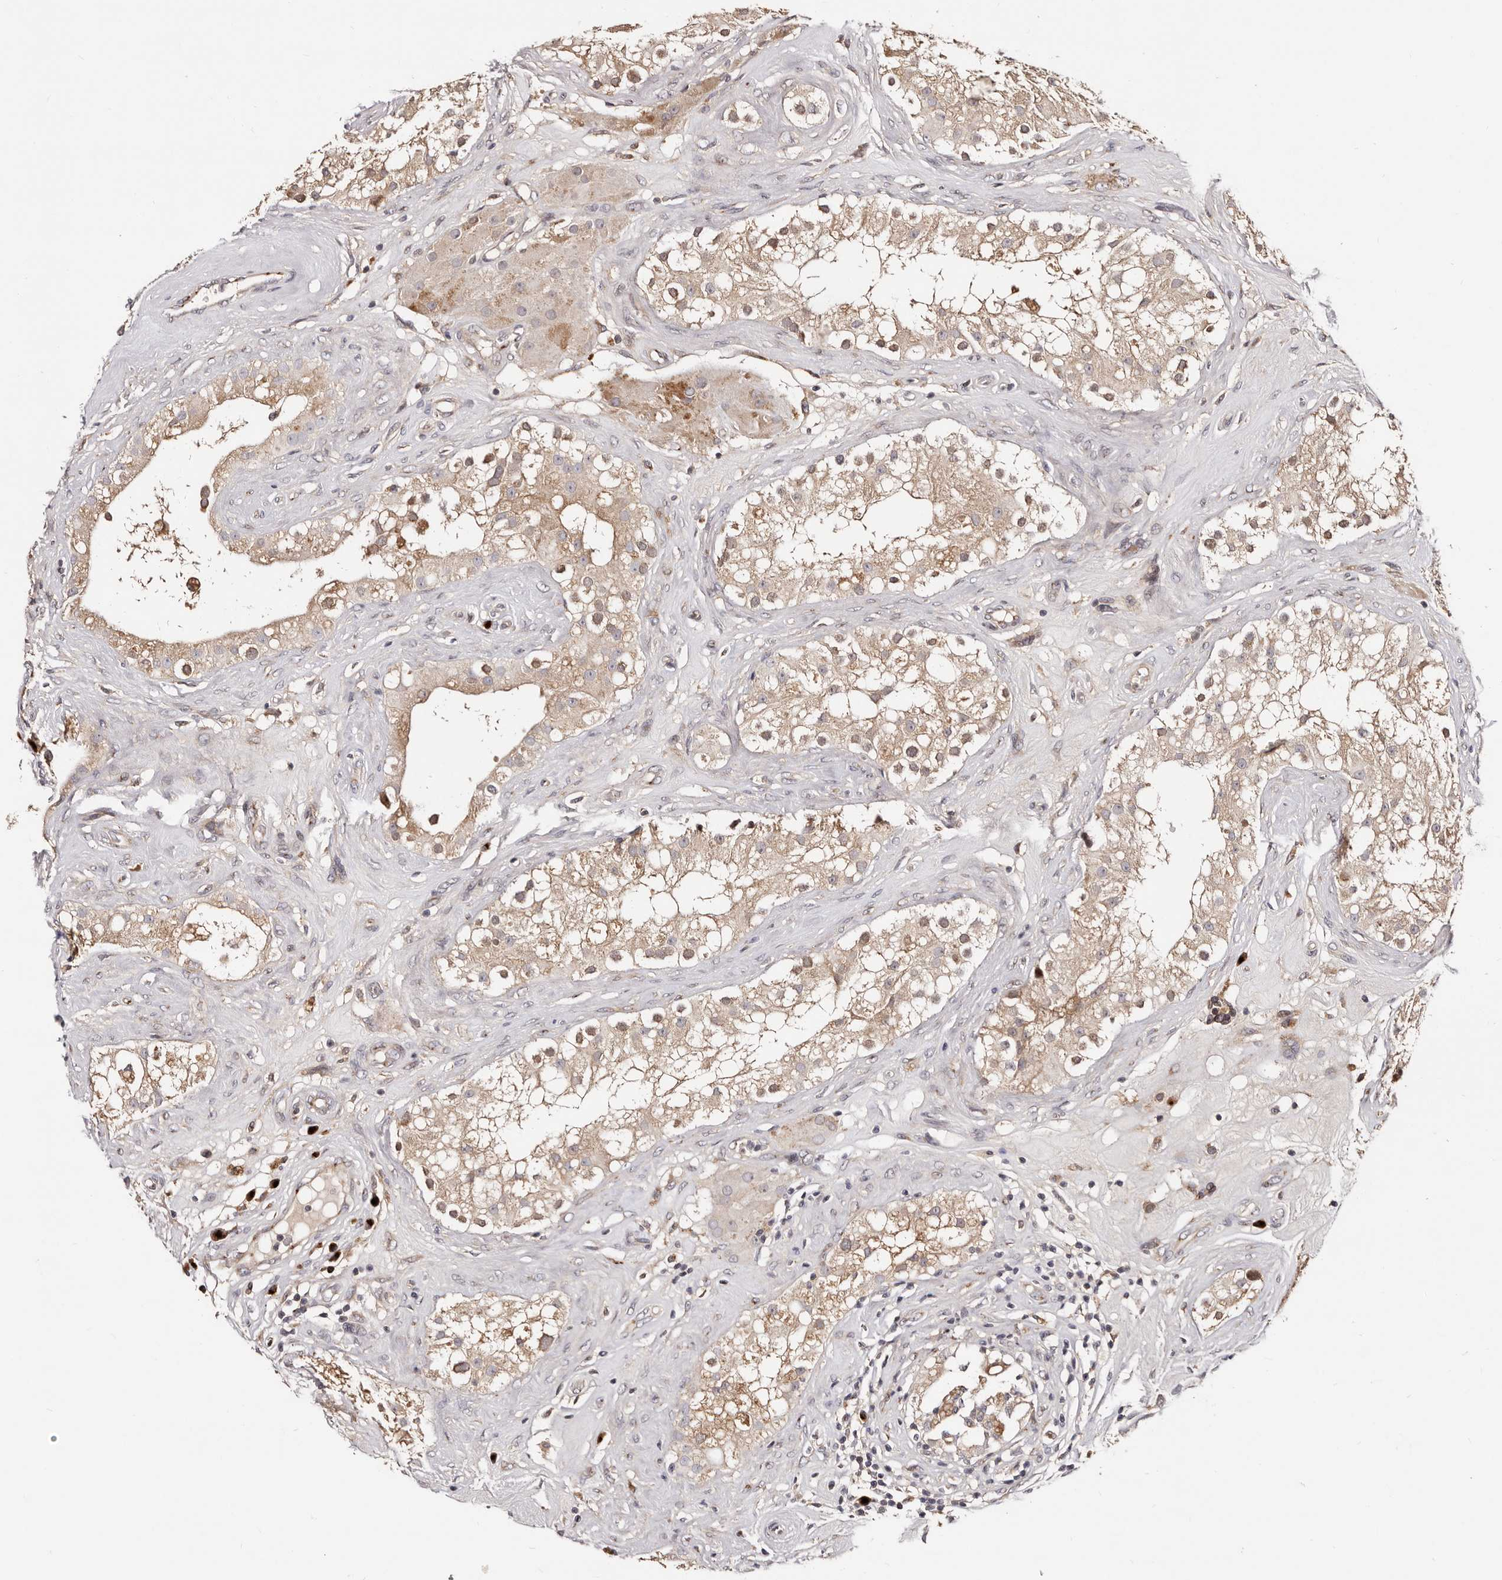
{"staining": {"intensity": "moderate", "quantity": "25%-75%", "location": "cytoplasmic/membranous"}, "tissue": "testis", "cell_type": "Cells in seminiferous ducts", "image_type": "normal", "snomed": [{"axis": "morphology", "description": "Normal tissue, NOS"}, {"axis": "topography", "description": "Testis"}], "caption": "Protein expression analysis of normal testis reveals moderate cytoplasmic/membranous positivity in about 25%-75% of cells in seminiferous ducts. (DAB IHC, brown staining for protein, blue staining for nuclei).", "gene": "DACT2", "patient": {"sex": "male", "age": 84}}